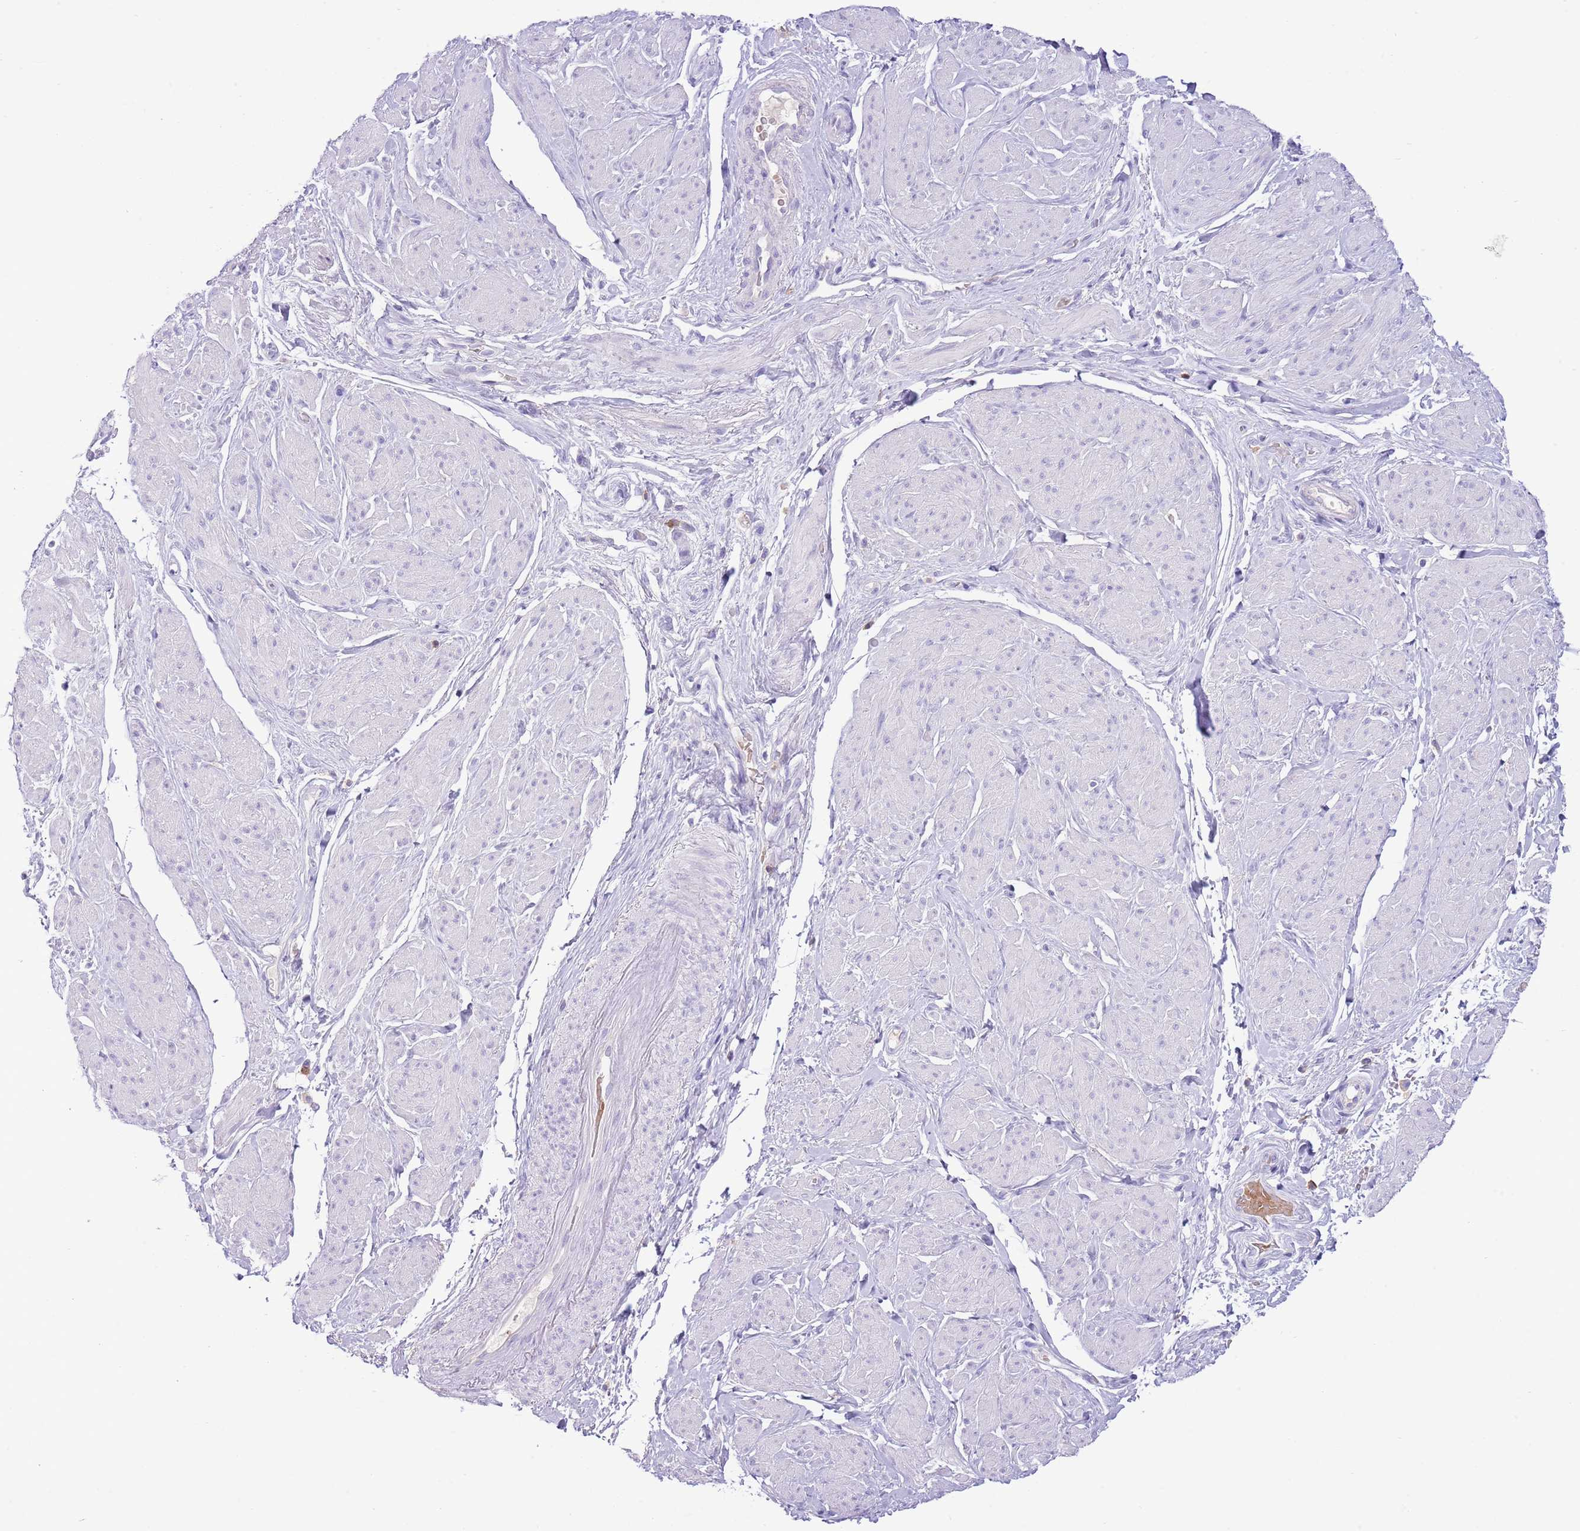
{"staining": {"intensity": "negative", "quantity": "none", "location": "none"}, "tissue": "smooth muscle", "cell_type": "Smooth muscle cells", "image_type": "normal", "snomed": [{"axis": "morphology", "description": "Normal tissue, NOS"}, {"axis": "topography", "description": "Smooth muscle"}, {"axis": "topography", "description": "Peripheral nerve tissue"}], "caption": "Smooth muscle cells show no significant positivity in benign smooth muscle. (Stains: DAB immunohistochemistry with hematoxylin counter stain, Microscopy: brightfield microscopy at high magnification).", "gene": "OR4Q3", "patient": {"sex": "male", "age": 69}}